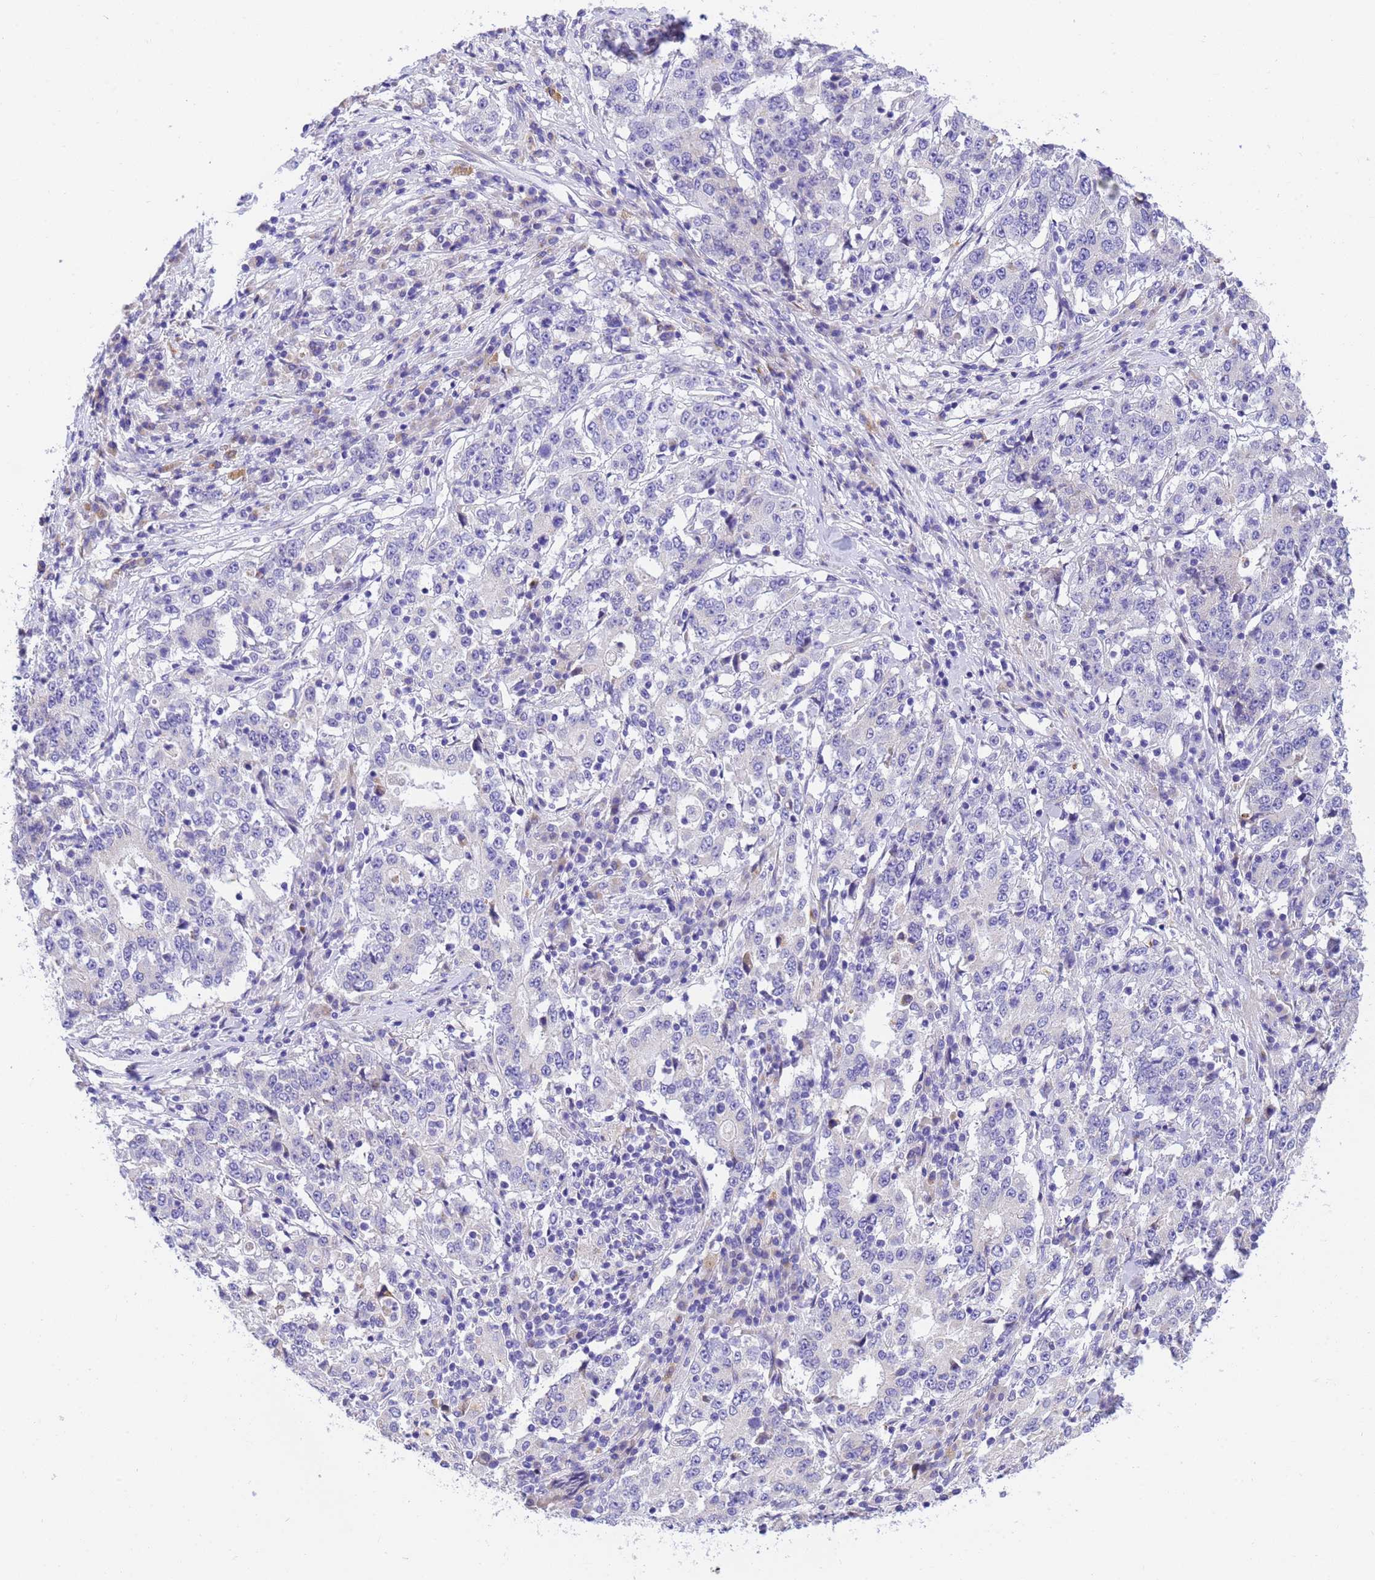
{"staining": {"intensity": "negative", "quantity": "none", "location": "none"}, "tissue": "stomach cancer", "cell_type": "Tumor cells", "image_type": "cancer", "snomed": [{"axis": "morphology", "description": "Adenocarcinoma, NOS"}, {"axis": "topography", "description": "Stomach"}], "caption": "This is an immunohistochemistry photomicrograph of human adenocarcinoma (stomach). There is no positivity in tumor cells.", "gene": "RHBDD3", "patient": {"sex": "male", "age": 59}}